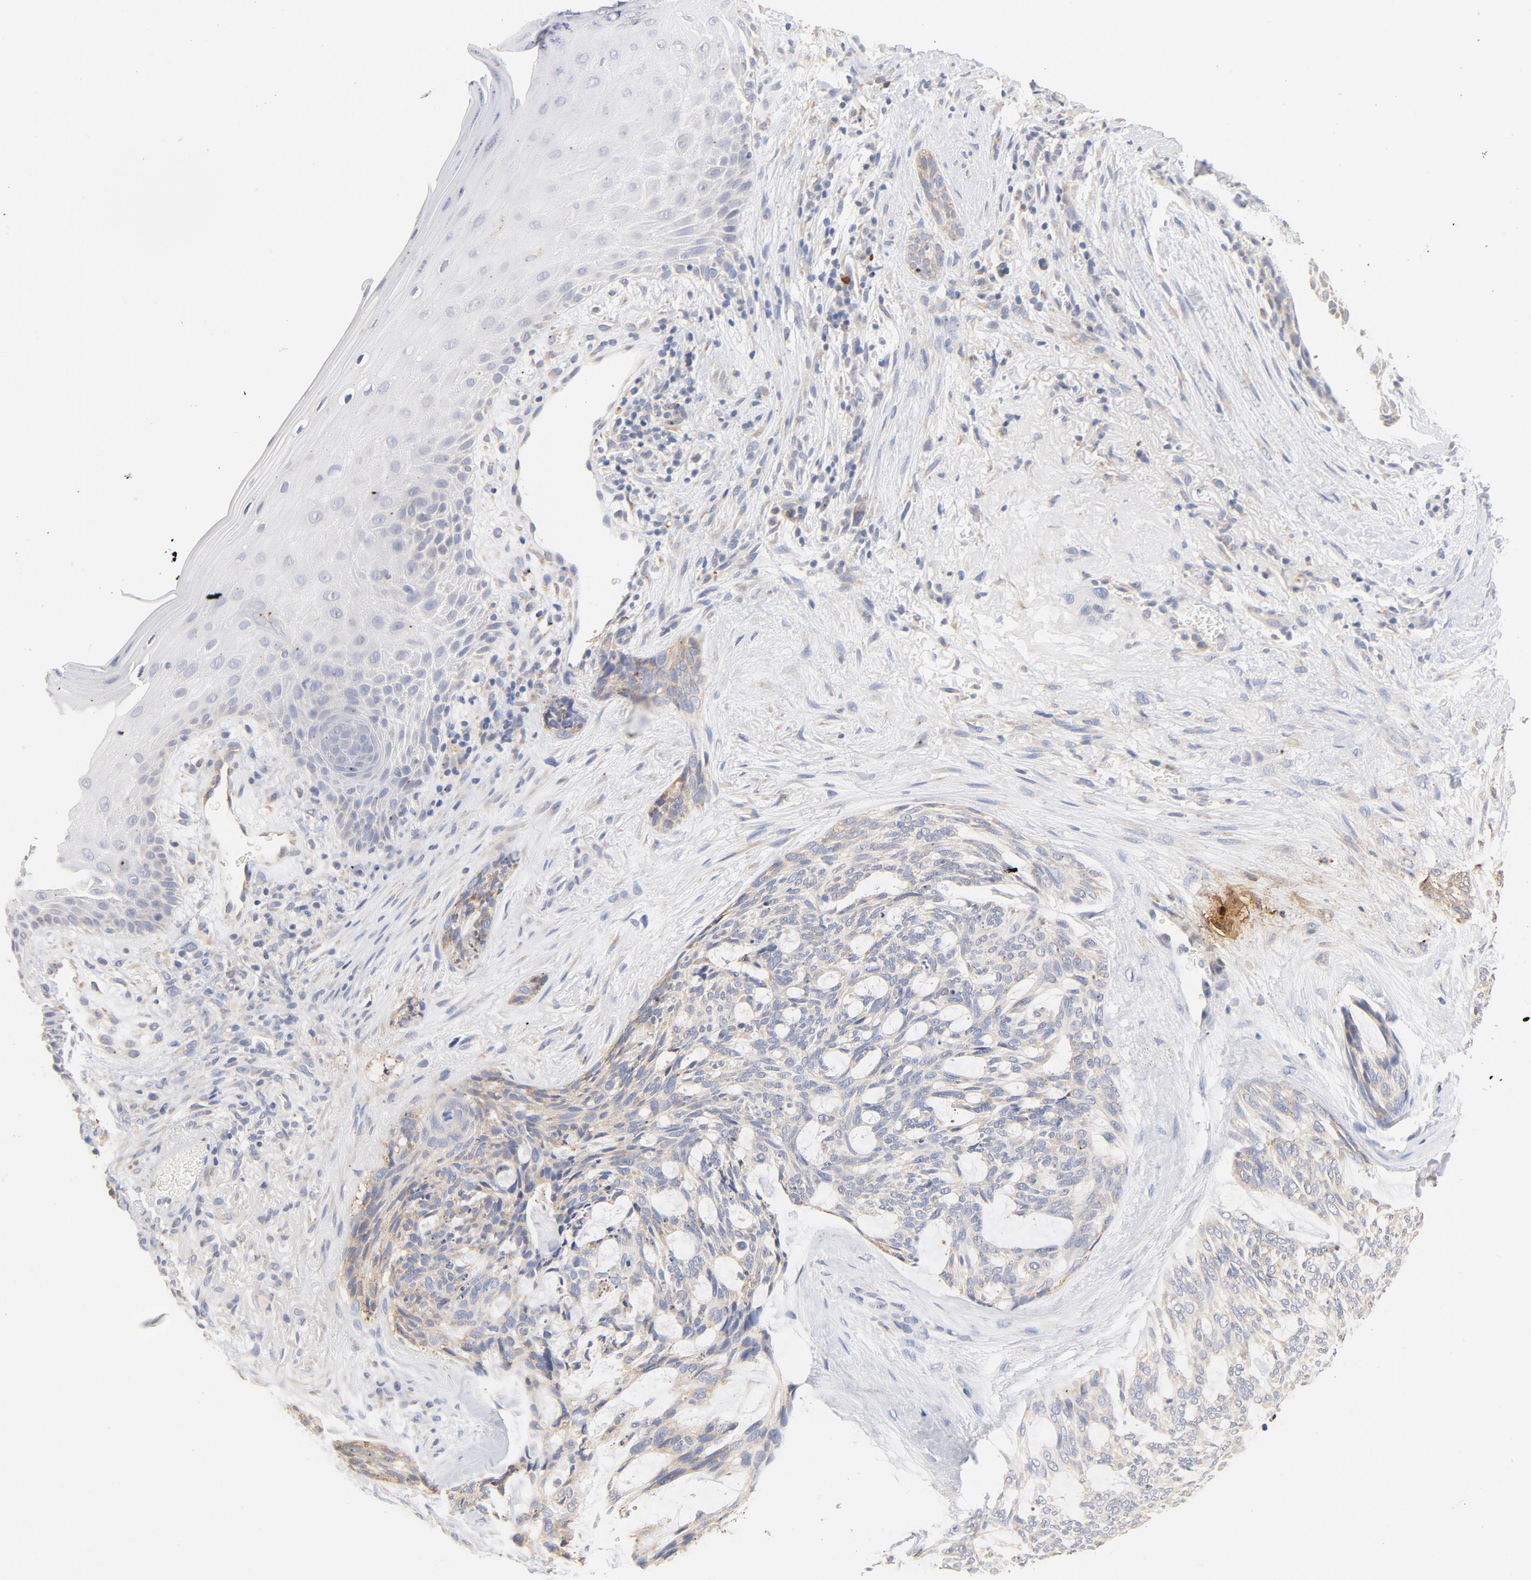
{"staining": {"intensity": "weak", "quantity": "<25%", "location": "cytoplasmic/membranous"}, "tissue": "skin cancer", "cell_type": "Tumor cells", "image_type": "cancer", "snomed": [{"axis": "morphology", "description": "Normal tissue, NOS"}, {"axis": "morphology", "description": "Basal cell carcinoma"}, {"axis": "topography", "description": "Skin"}], "caption": "IHC histopathology image of skin cancer stained for a protein (brown), which exhibits no positivity in tumor cells.", "gene": "TLR4", "patient": {"sex": "female", "age": 71}}